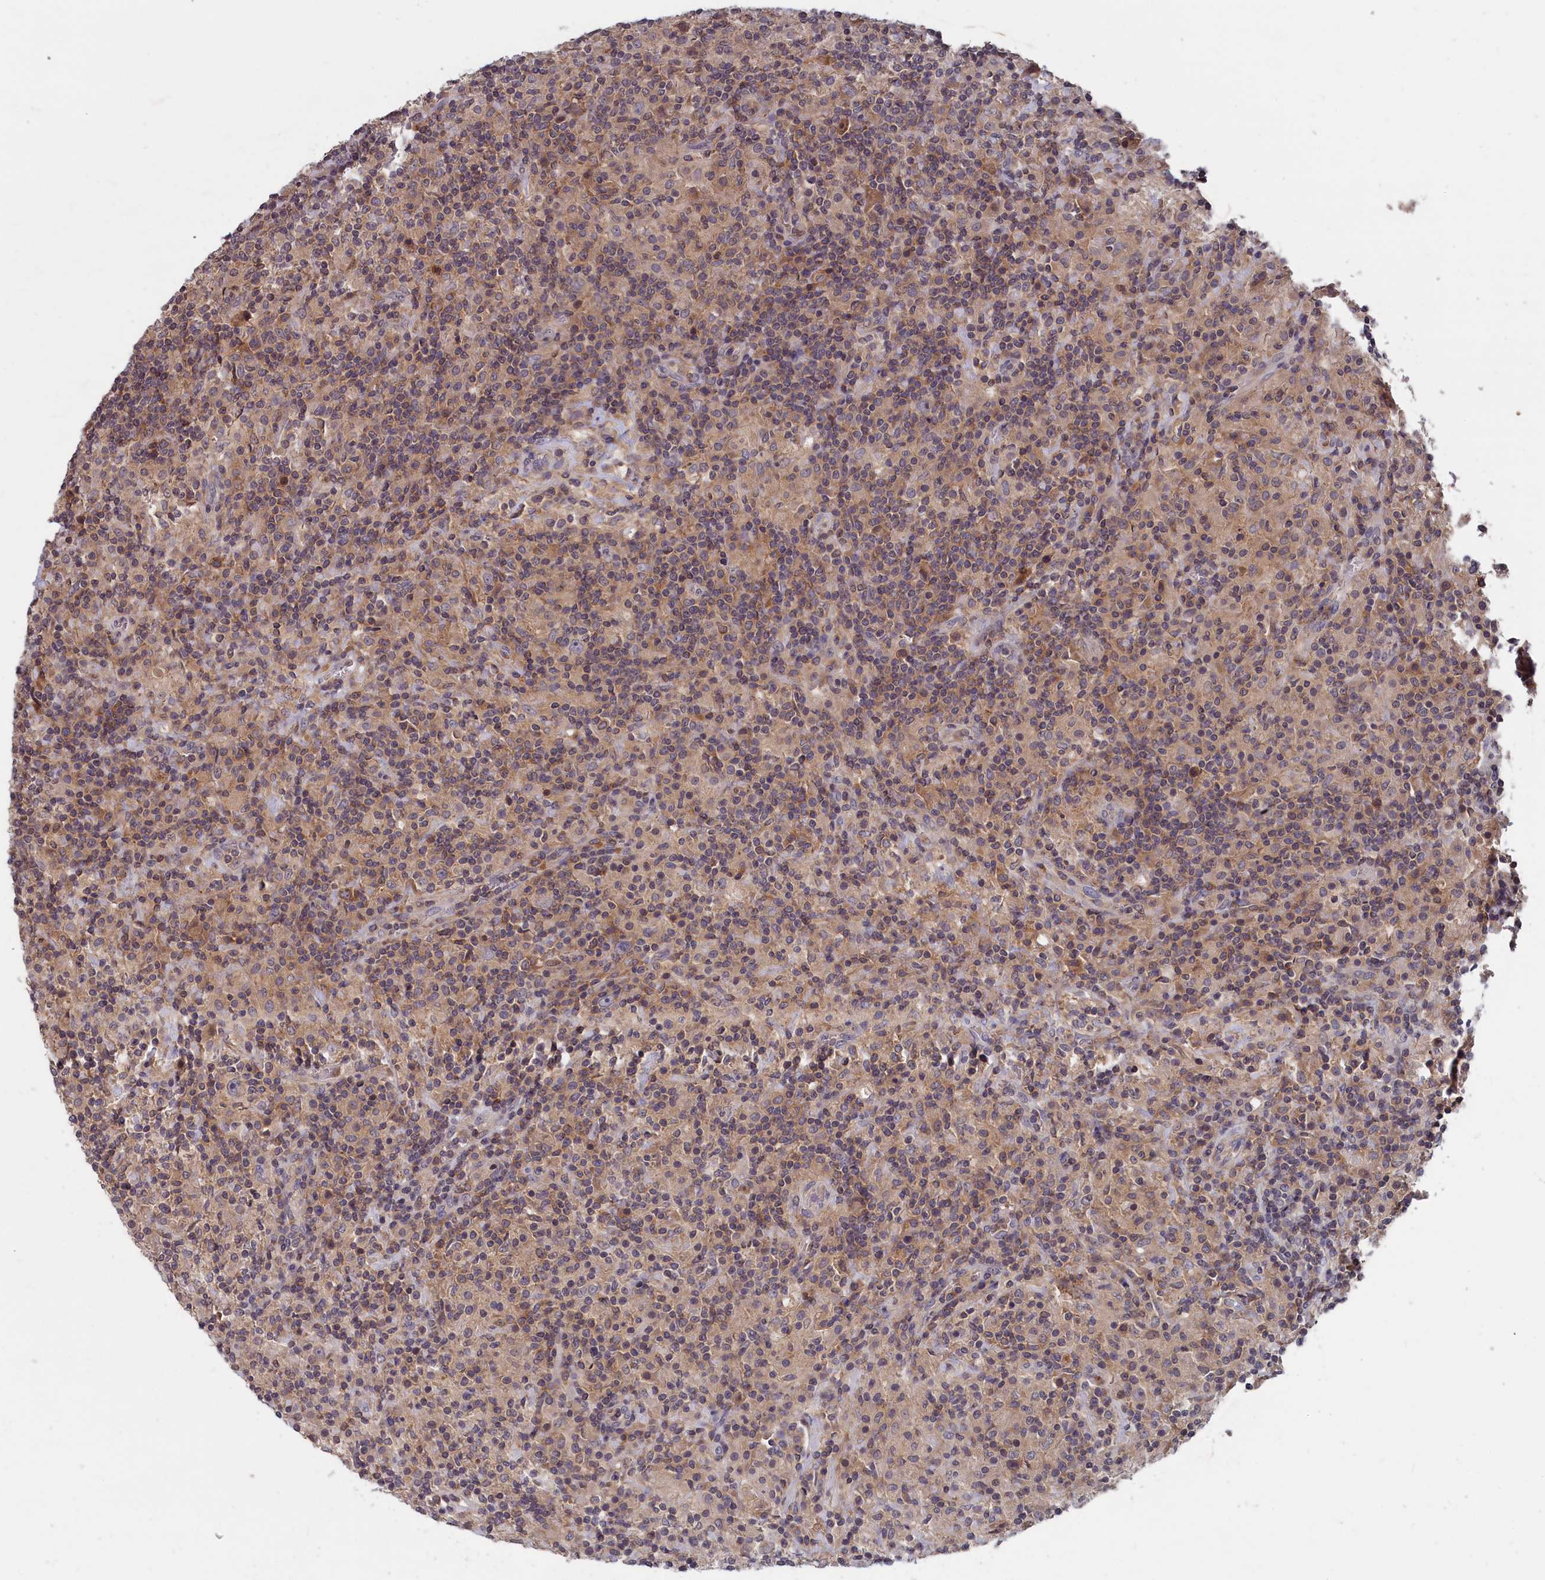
{"staining": {"intensity": "weak", "quantity": "<25%", "location": "cytoplasmic/membranous"}, "tissue": "lymphoma", "cell_type": "Tumor cells", "image_type": "cancer", "snomed": [{"axis": "morphology", "description": "Hodgkin's disease, NOS"}, {"axis": "topography", "description": "Lymph node"}], "caption": "Lymphoma was stained to show a protein in brown. There is no significant positivity in tumor cells.", "gene": "CACTIN", "patient": {"sex": "male", "age": 70}}